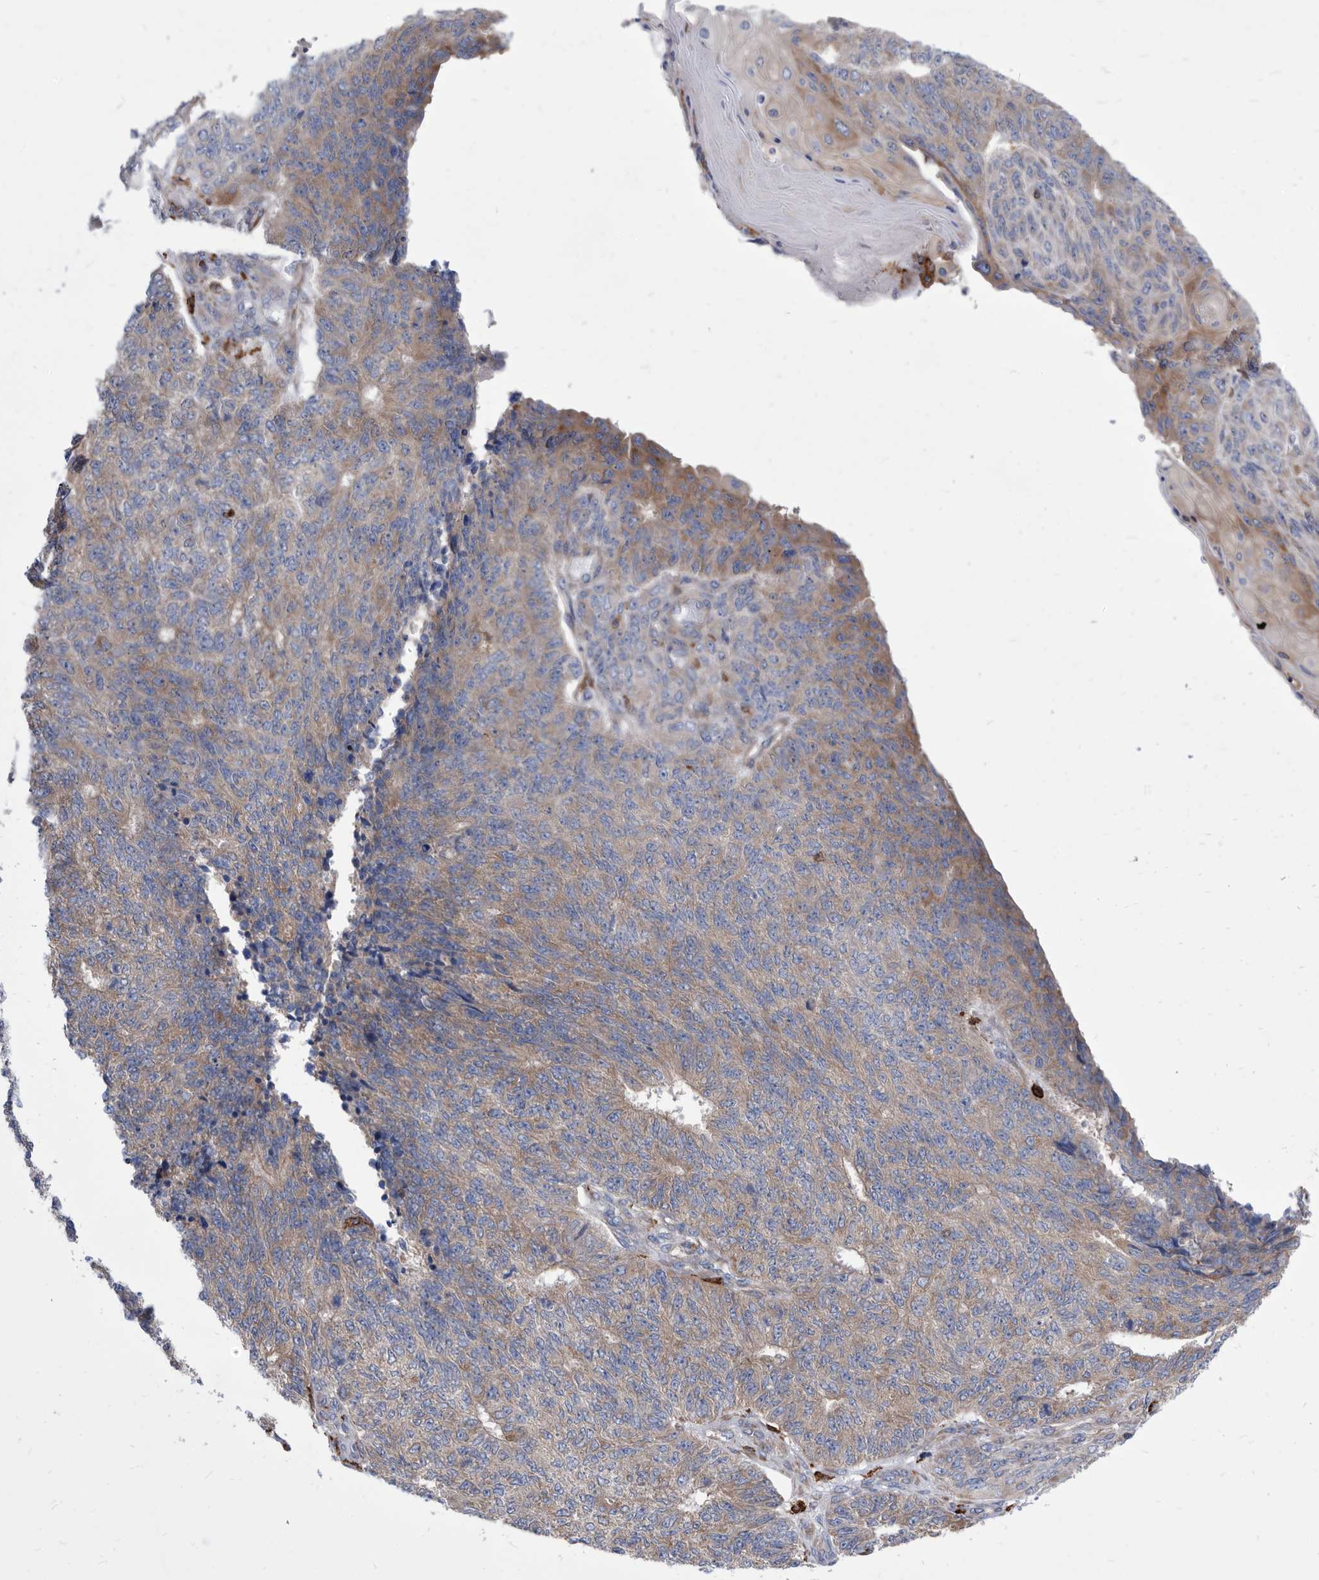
{"staining": {"intensity": "weak", "quantity": ">75%", "location": "cytoplasmic/membranous"}, "tissue": "endometrial cancer", "cell_type": "Tumor cells", "image_type": "cancer", "snomed": [{"axis": "morphology", "description": "Adenocarcinoma, NOS"}, {"axis": "topography", "description": "Endometrium"}], "caption": "An image of adenocarcinoma (endometrial) stained for a protein demonstrates weak cytoplasmic/membranous brown staining in tumor cells. The protein is shown in brown color, while the nuclei are stained blue.", "gene": "SMG7", "patient": {"sex": "female", "age": 32}}